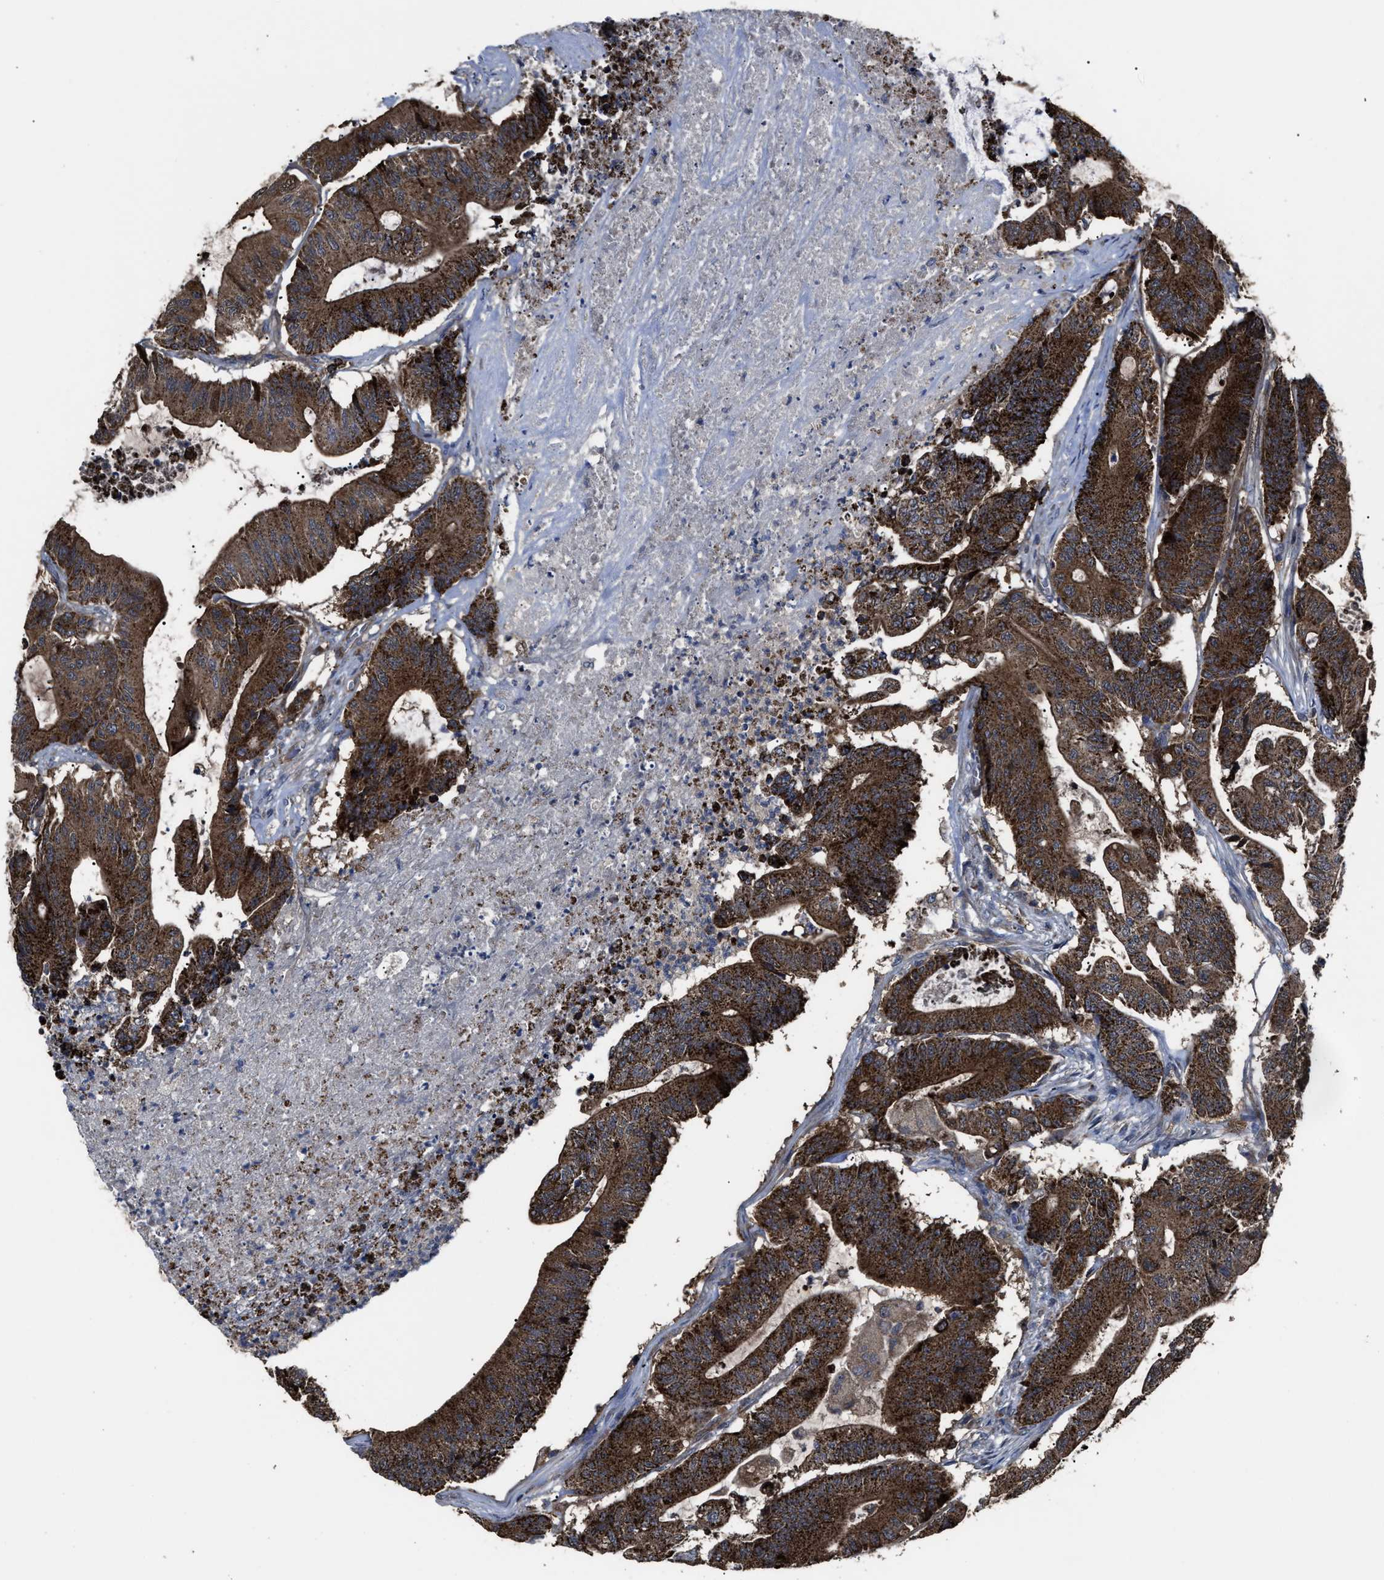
{"staining": {"intensity": "strong", "quantity": ">75%", "location": "cytoplasmic/membranous"}, "tissue": "colorectal cancer", "cell_type": "Tumor cells", "image_type": "cancer", "snomed": [{"axis": "morphology", "description": "Adenocarcinoma, NOS"}, {"axis": "topography", "description": "Colon"}], "caption": "Protein expression analysis of human colorectal cancer (adenocarcinoma) reveals strong cytoplasmic/membranous staining in approximately >75% of tumor cells. (Brightfield microscopy of DAB IHC at high magnification).", "gene": "PASK", "patient": {"sex": "female", "age": 84}}